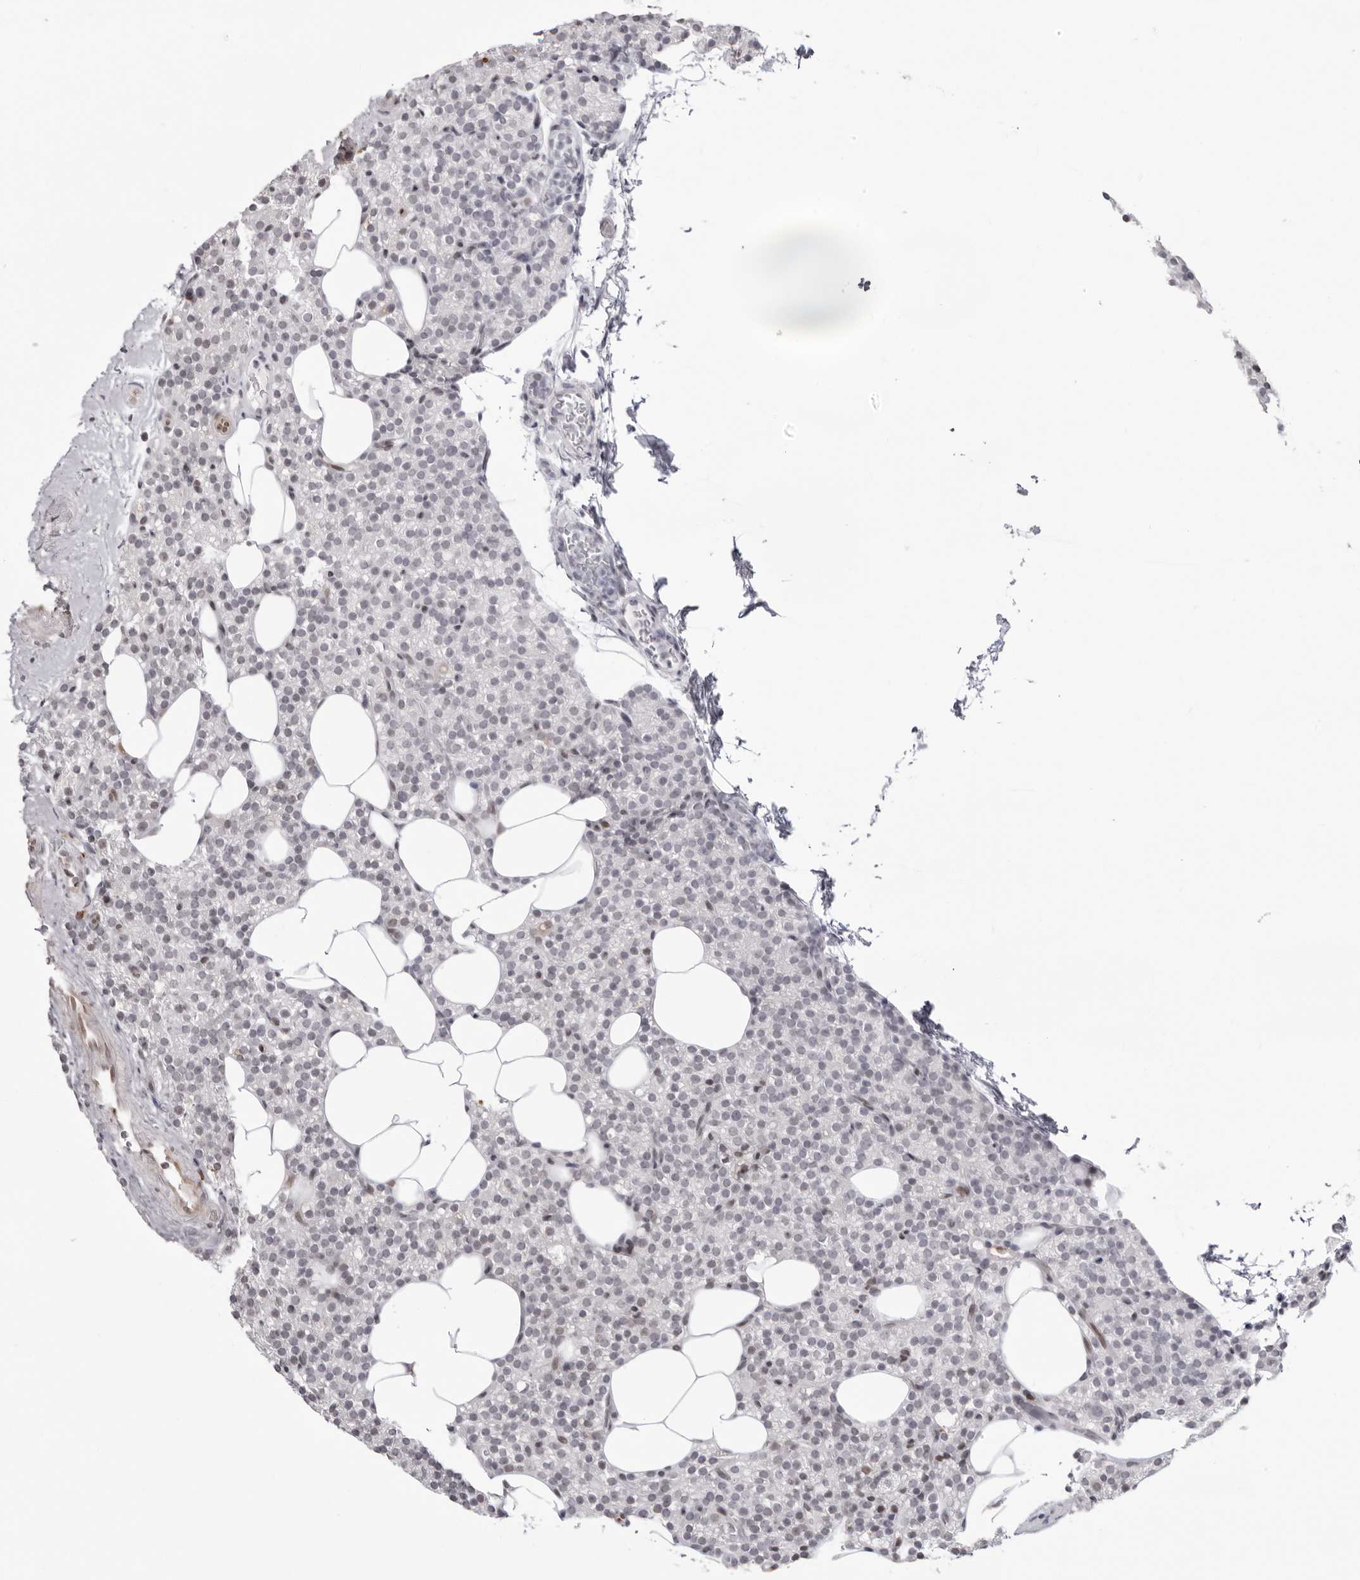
{"staining": {"intensity": "moderate", "quantity": "<25%", "location": "nuclear"}, "tissue": "parathyroid gland", "cell_type": "Glandular cells", "image_type": "normal", "snomed": [{"axis": "morphology", "description": "Normal tissue, NOS"}, {"axis": "topography", "description": "Parathyroid gland"}], "caption": "IHC of normal human parathyroid gland reveals low levels of moderate nuclear staining in about <25% of glandular cells.", "gene": "NTPCR", "patient": {"sex": "female", "age": 56}}